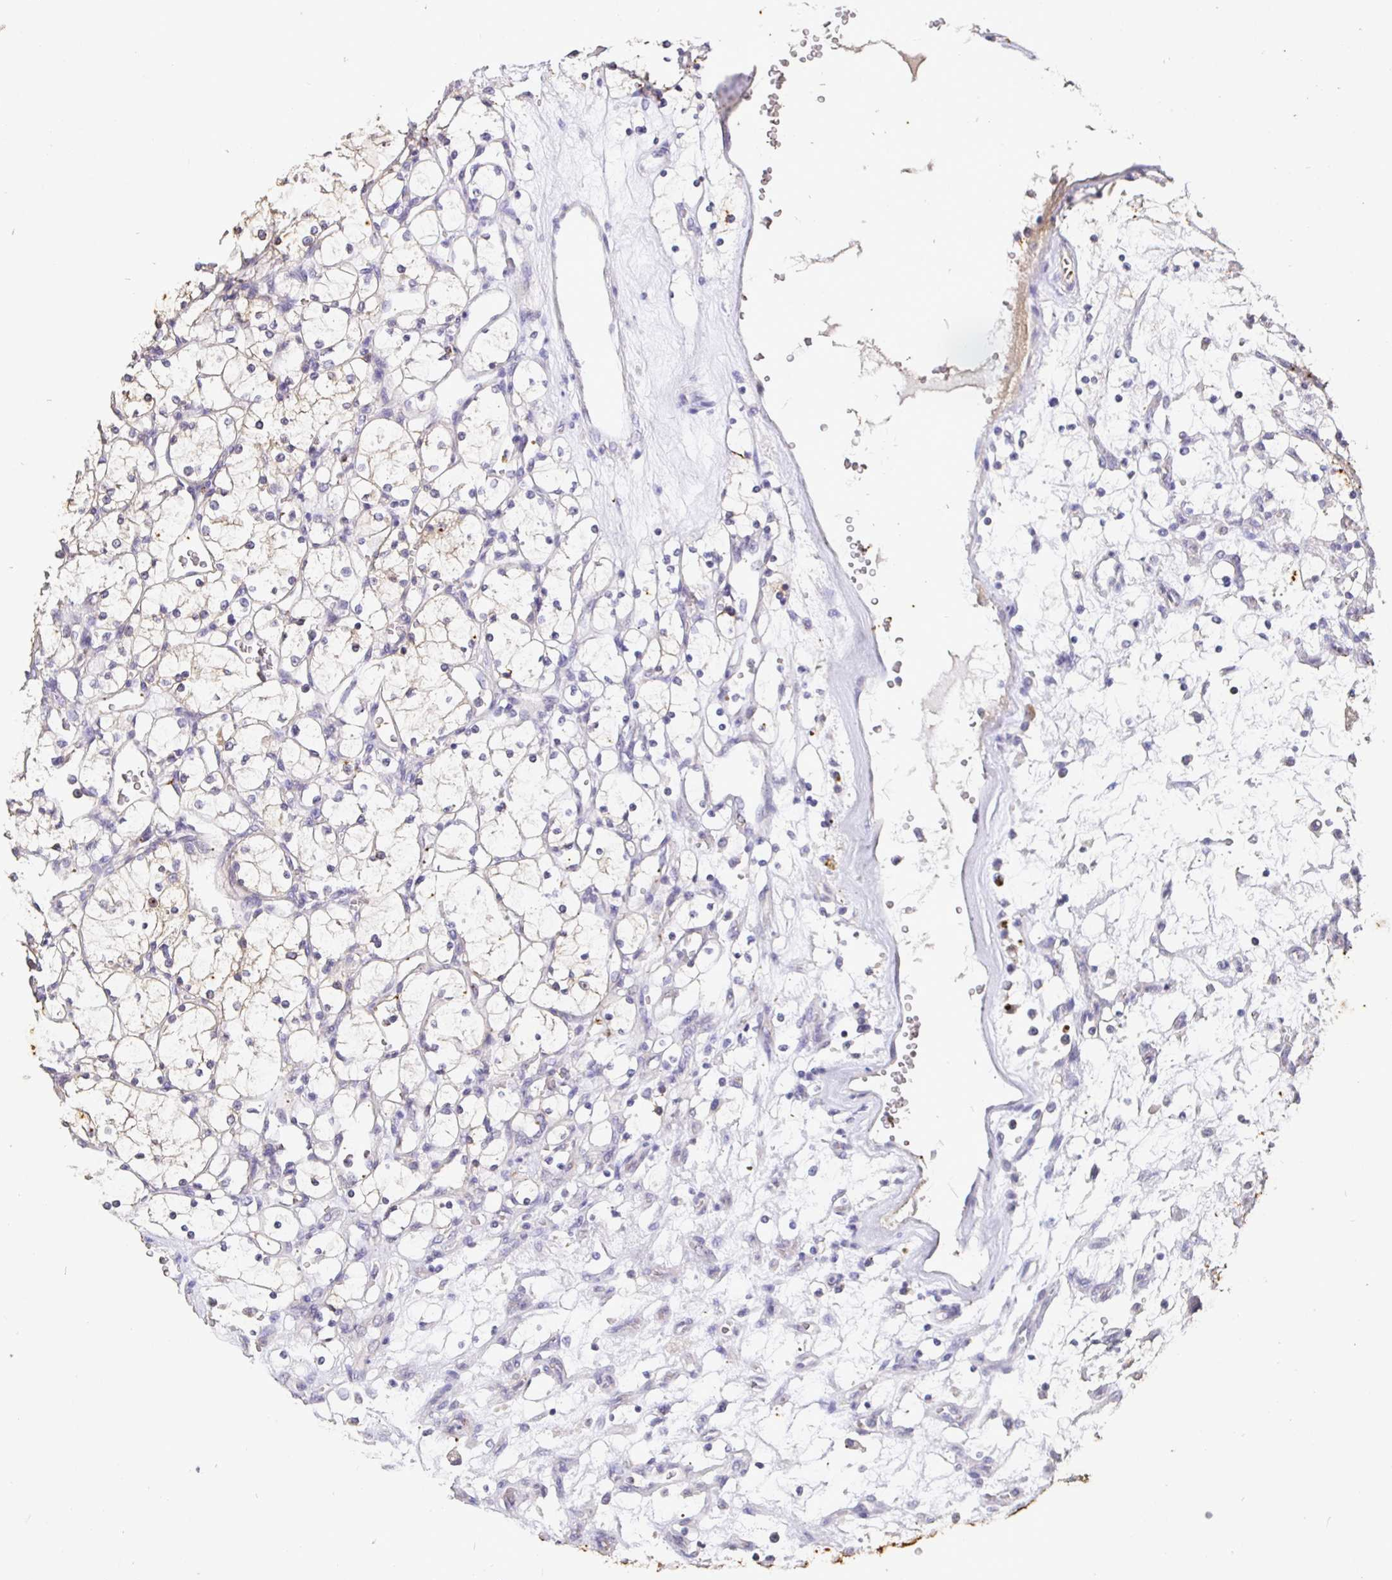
{"staining": {"intensity": "weak", "quantity": "<25%", "location": "cytoplasmic/membranous"}, "tissue": "renal cancer", "cell_type": "Tumor cells", "image_type": "cancer", "snomed": [{"axis": "morphology", "description": "Adenocarcinoma, NOS"}, {"axis": "topography", "description": "Kidney"}], "caption": "The immunohistochemistry (IHC) histopathology image has no significant staining in tumor cells of renal adenocarcinoma tissue.", "gene": "SHISA4", "patient": {"sex": "female", "age": 69}}